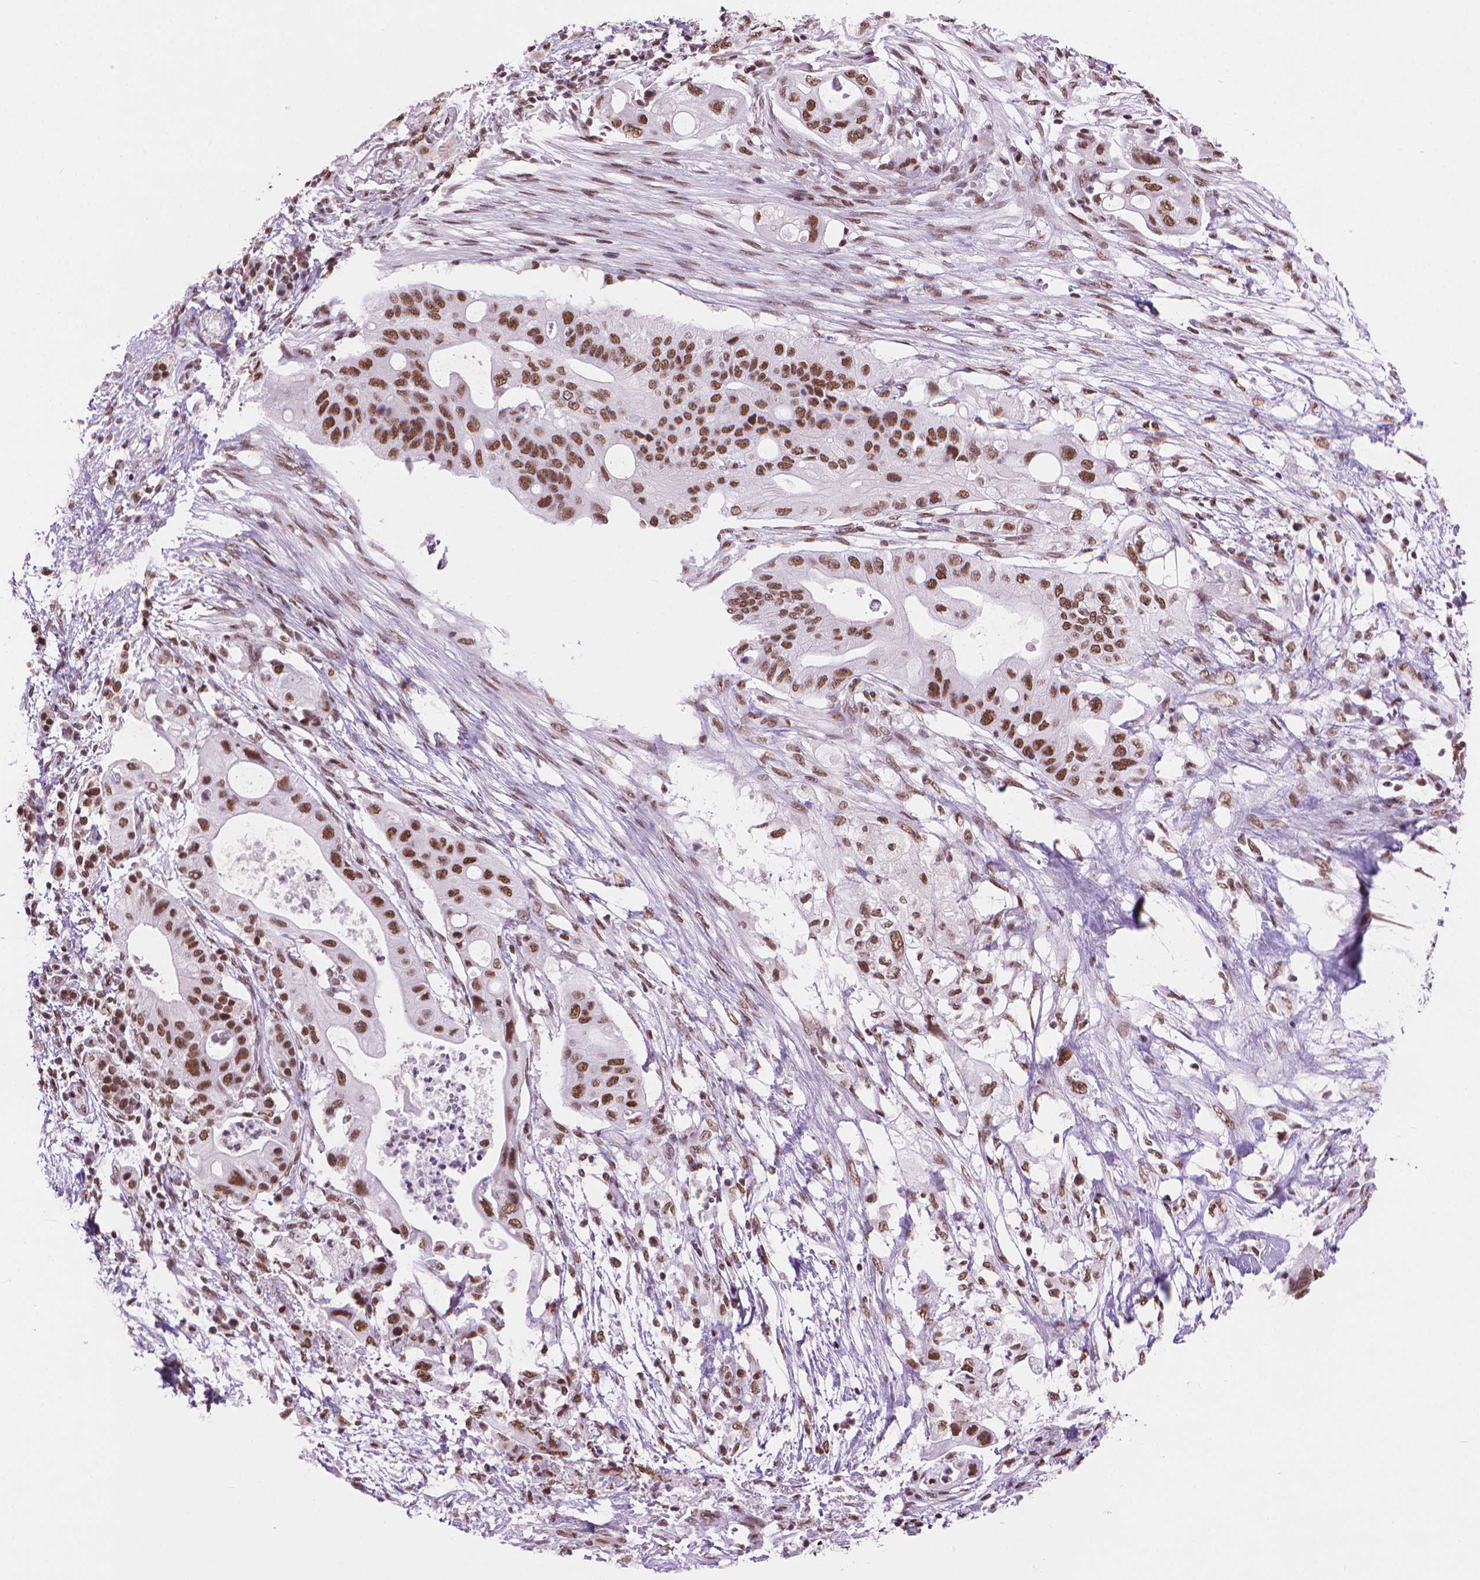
{"staining": {"intensity": "moderate", "quantity": ">75%", "location": "nuclear"}, "tissue": "pancreatic cancer", "cell_type": "Tumor cells", "image_type": "cancer", "snomed": [{"axis": "morphology", "description": "Adenocarcinoma, NOS"}, {"axis": "topography", "description": "Pancreas"}], "caption": "A high-resolution photomicrograph shows immunohistochemistry staining of adenocarcinoma (pancreatic), which exhibits moderate nuclear staining in about >75% of tumor cells.", "gene": "RPA4", "patient": {"sex": "female", "age": 72}}